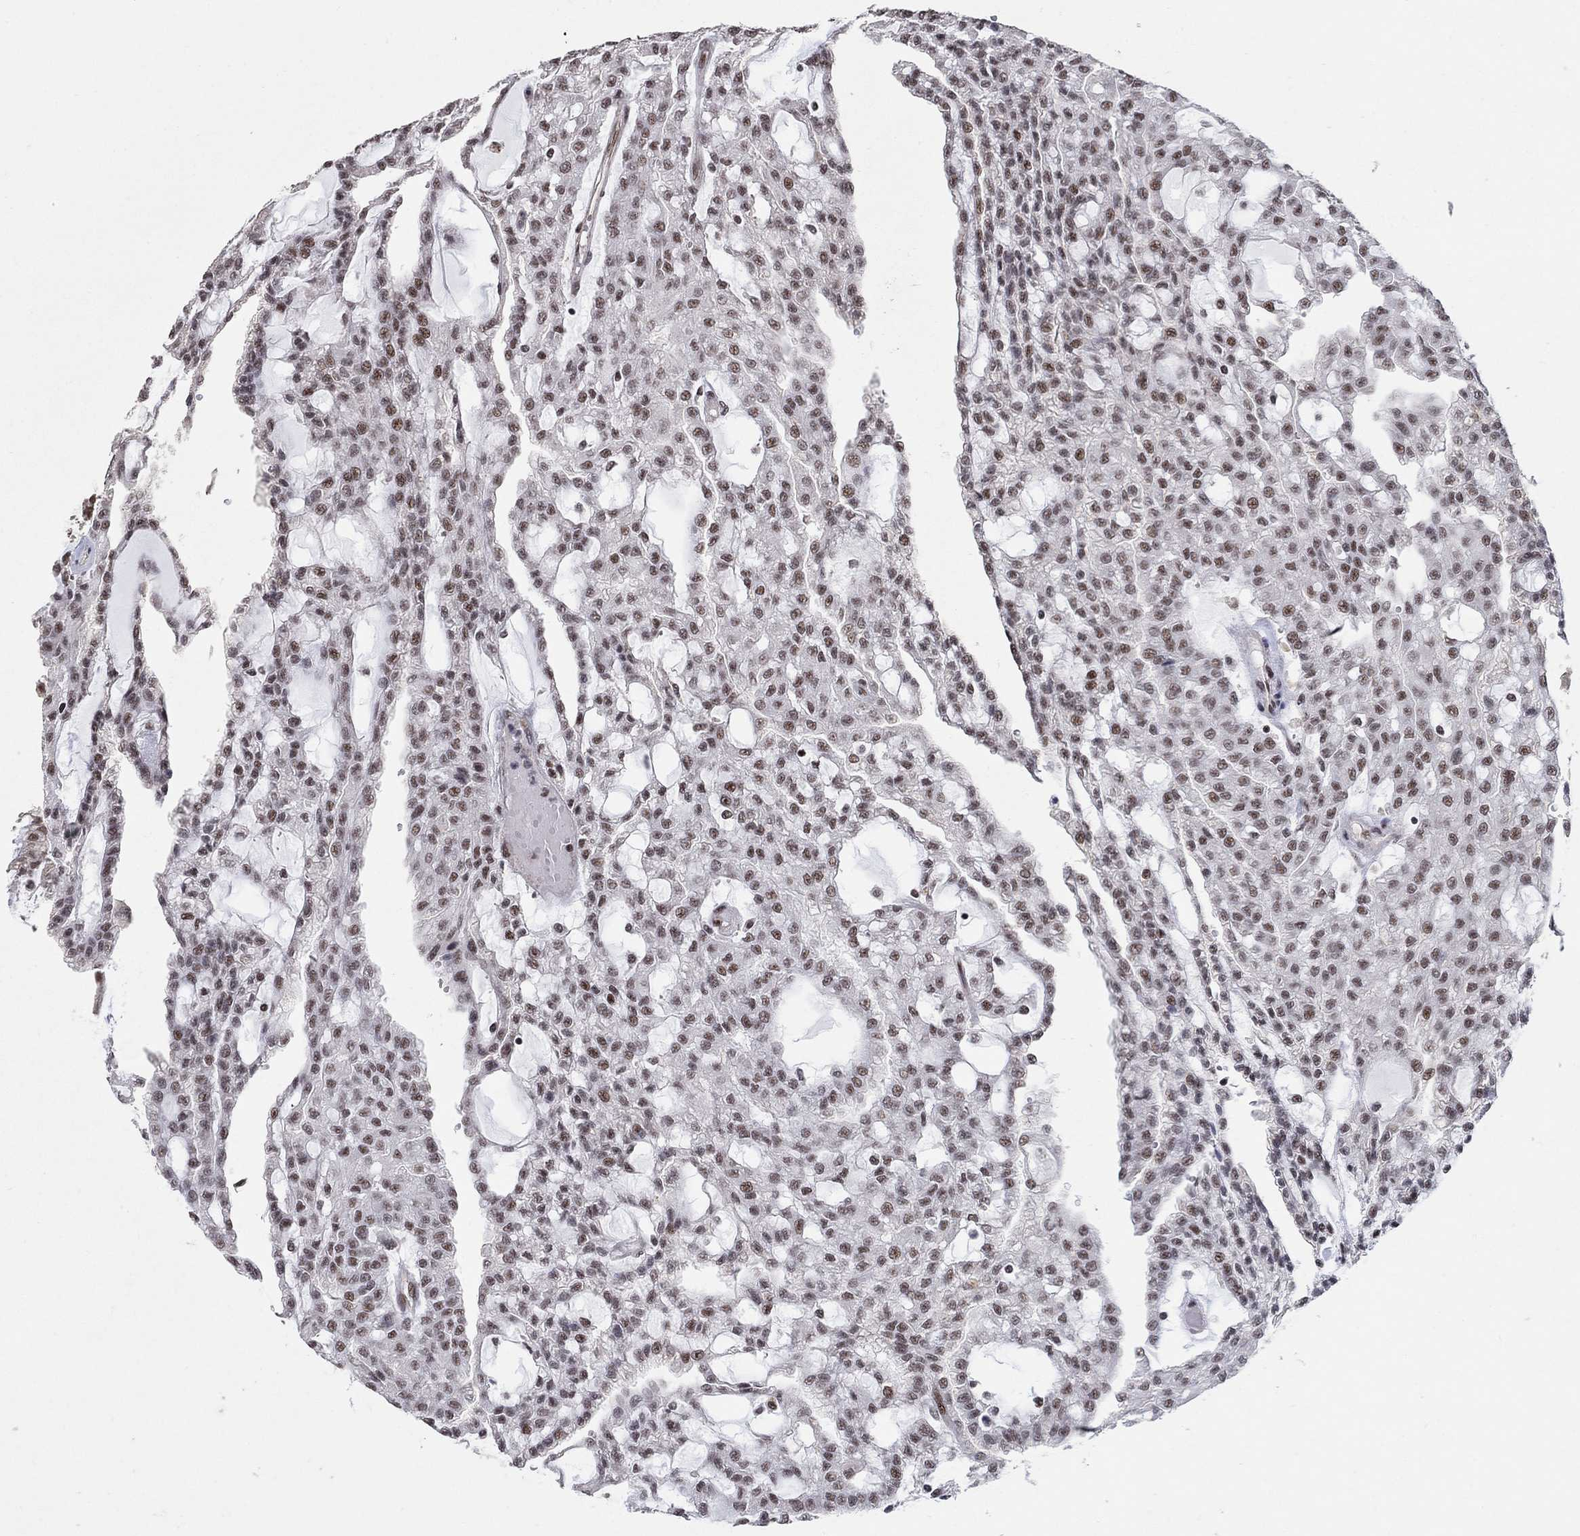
{"staining": {"intensity": "weak", "quantity": "25%-75%", "location": "nuclear"}, "tissue": "renal cancer", "cell_type": "Tumor cells", "image_type": "cancer", "snomed": [{"axis": "morphology", "description": "Adenocarcinoma, NOS"}, {"axis": "topography", "description": "Kidney"}], "caption": "Protein staining exhibits weak nuclear expression in approximately 25%-75% of tumor cells in adenocarcinoma (renal).", "gene": "PNISR", "patient": {"sex": "male", "age": 63}}